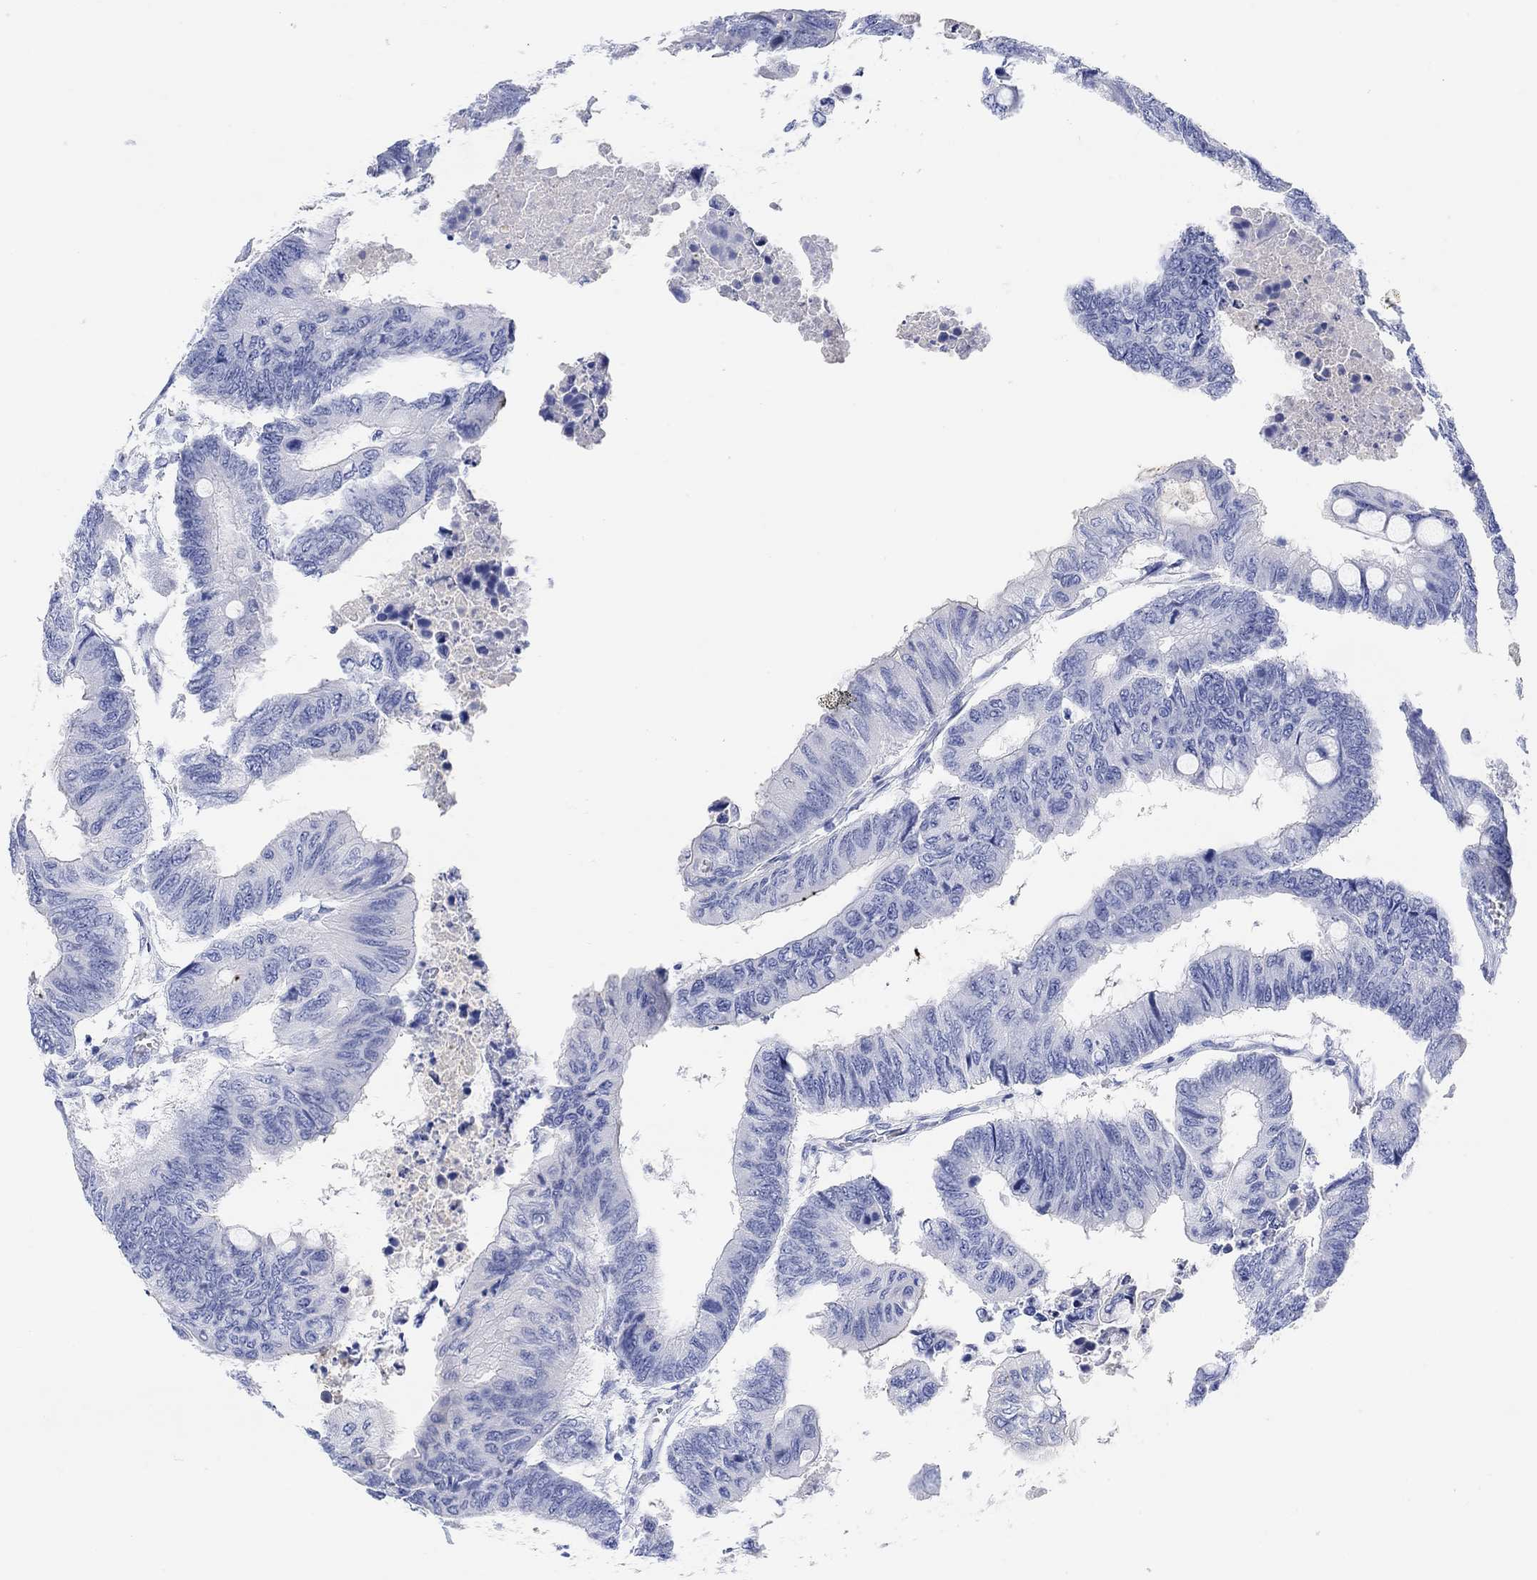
{"staining": {"intensity": "negative", "quantity": "none", "location": "none"}, "tissue": "colorectal cancer", "cell_type": "Tumor cells", "image_type": "cancer", "snomed": [{"axis": "morphology", "description": "Normal tissue, NOS"}, {"axis": "morphology", "description": "Adenocarcinoma, NOS"}, {"axis": "topography", "description": "Rectum"}, {"axis": "topography", "description": "Peripheral nerve tissue"}], "caption": "This is a photomicrograph of IHC staining of colorectal cancer (adenocarcinoma), which shows no staining in tumor cells. (Immunohistochemistry, brightfield microscopy, high magnification).", "gene": "XIRP2", "patient": {"sex": "male", "age": 92}}